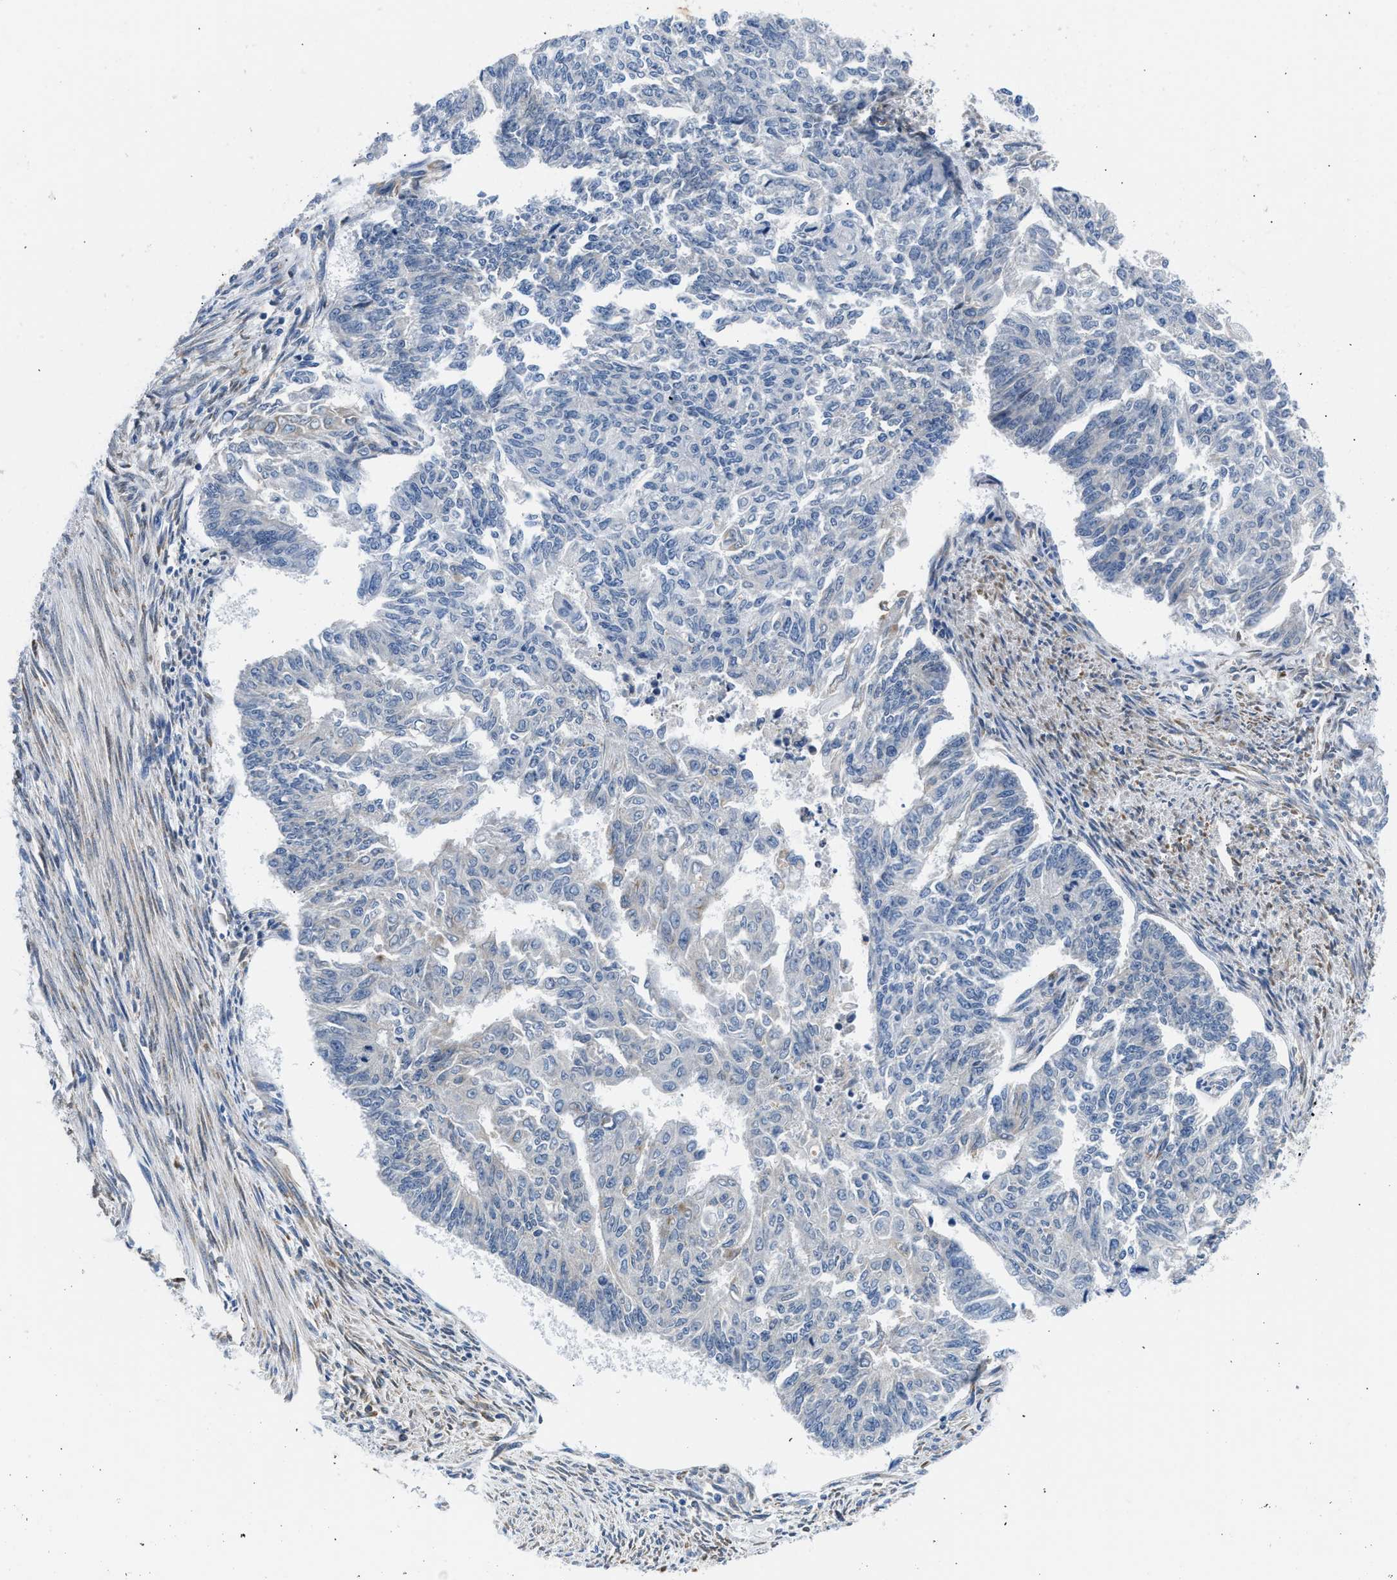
{"staining": {"intensity": "negative", "quantity": "none", "location": "none"}, "tissue": "endometrial cancer", "cell_type": "Tumor cells", "image_type": "cancer", "snomed": [{"axis": "morphology", "description": "Adenocarcinoma, NOS"}, {"axis": "topography", "description": "Endometrium"}], "caption": "Immunohistochemistry micrograph of neoplastic tissue: human endometrial cancer stained with DAB reveals no significant protein positivity in tumor cells.", "gene": "BNC2", "patient": {"sex": "female", "age": 32}}